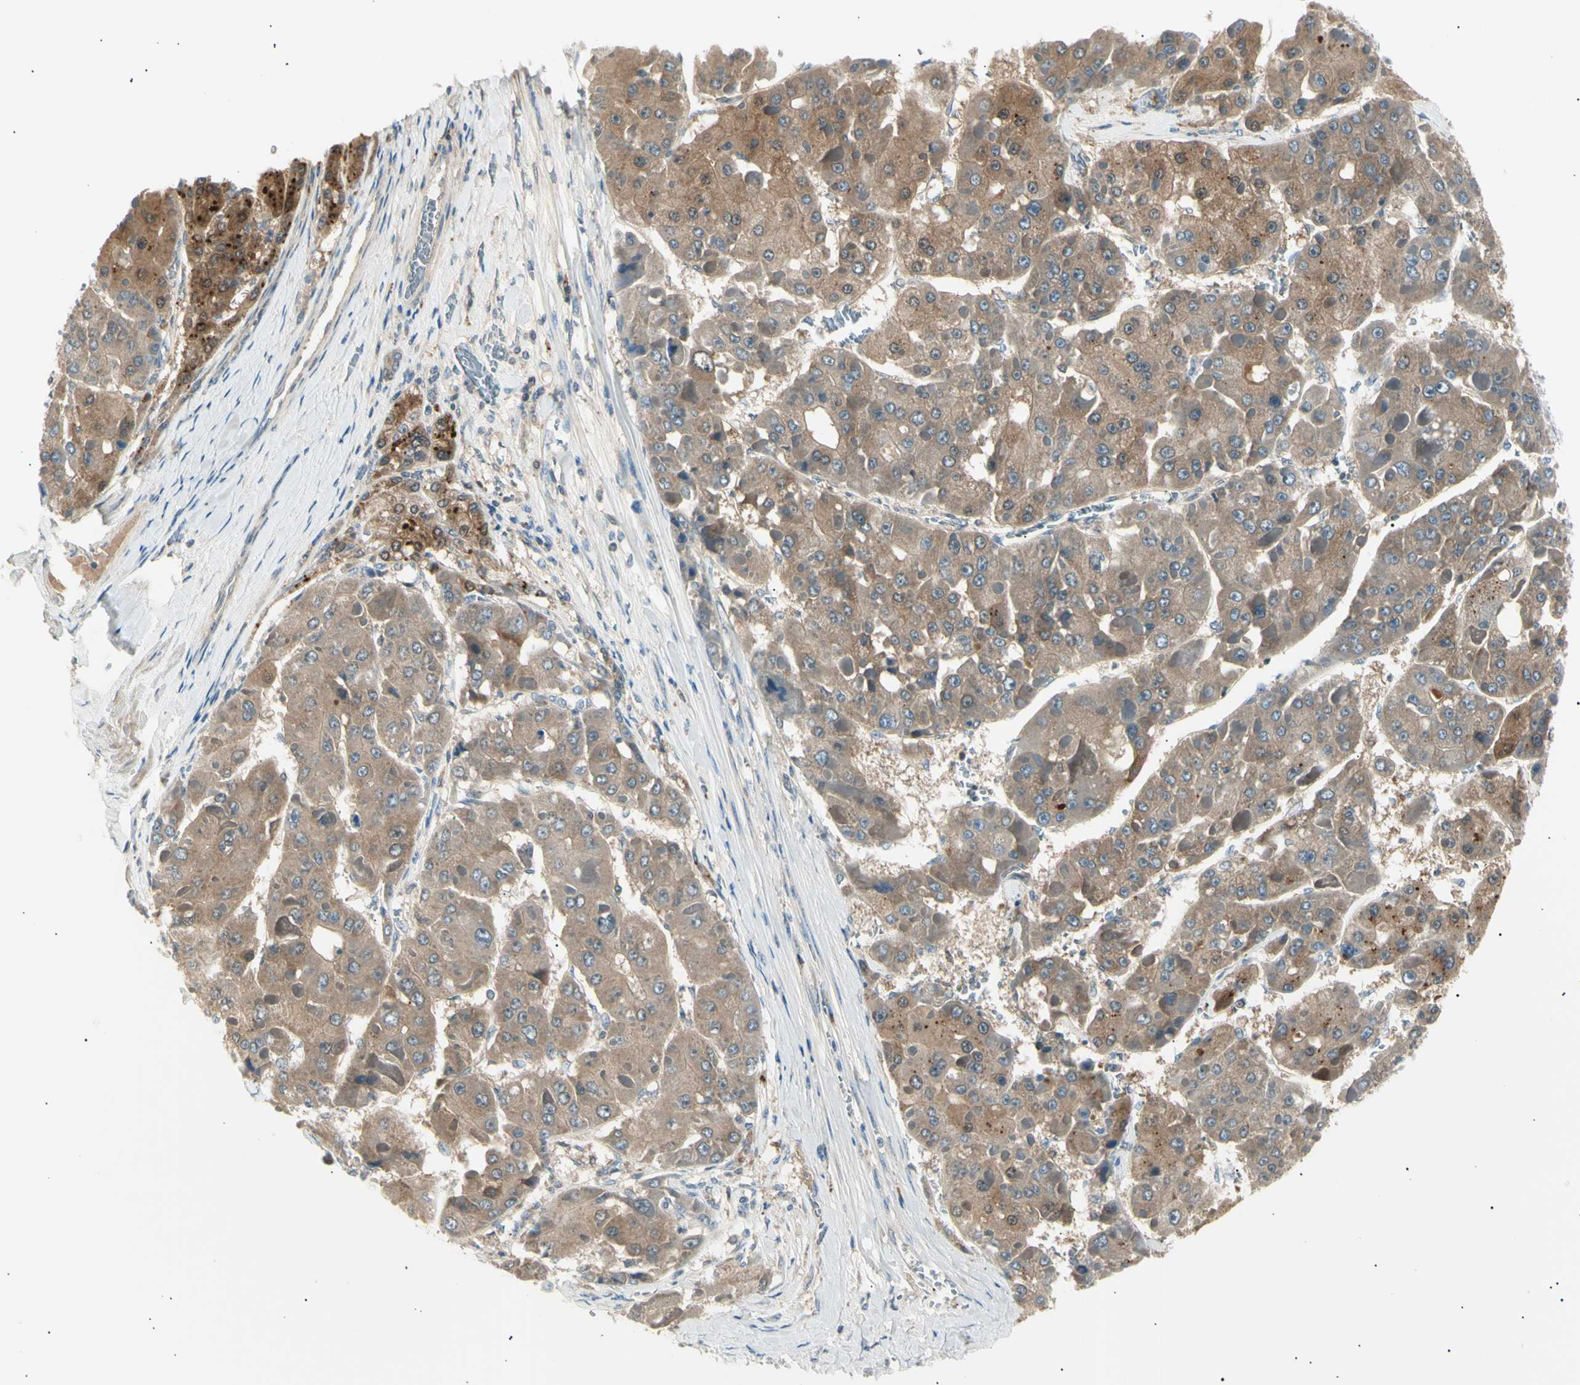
{"staining": {"intensity": "moderate", "quantity": ">75%", "location": "cytoplasmic/membranous"}, "tissue": "liver cancer", "cell_type": "Tumor cells", "image_type": "cancer", "snomed": [{"axis": "morphology", "description": "Carcinoma, Hepatocellular, NOS"}, {"axis": "topography", "description": "Liver"}], "caption": "The image exhibits a brown stain indicating the presence of a protein in the cytoplasmic/membranous of tumor cells in liver cancer.", "gene": "LHPP", "patient": {"sex": "female", "age": 73}}